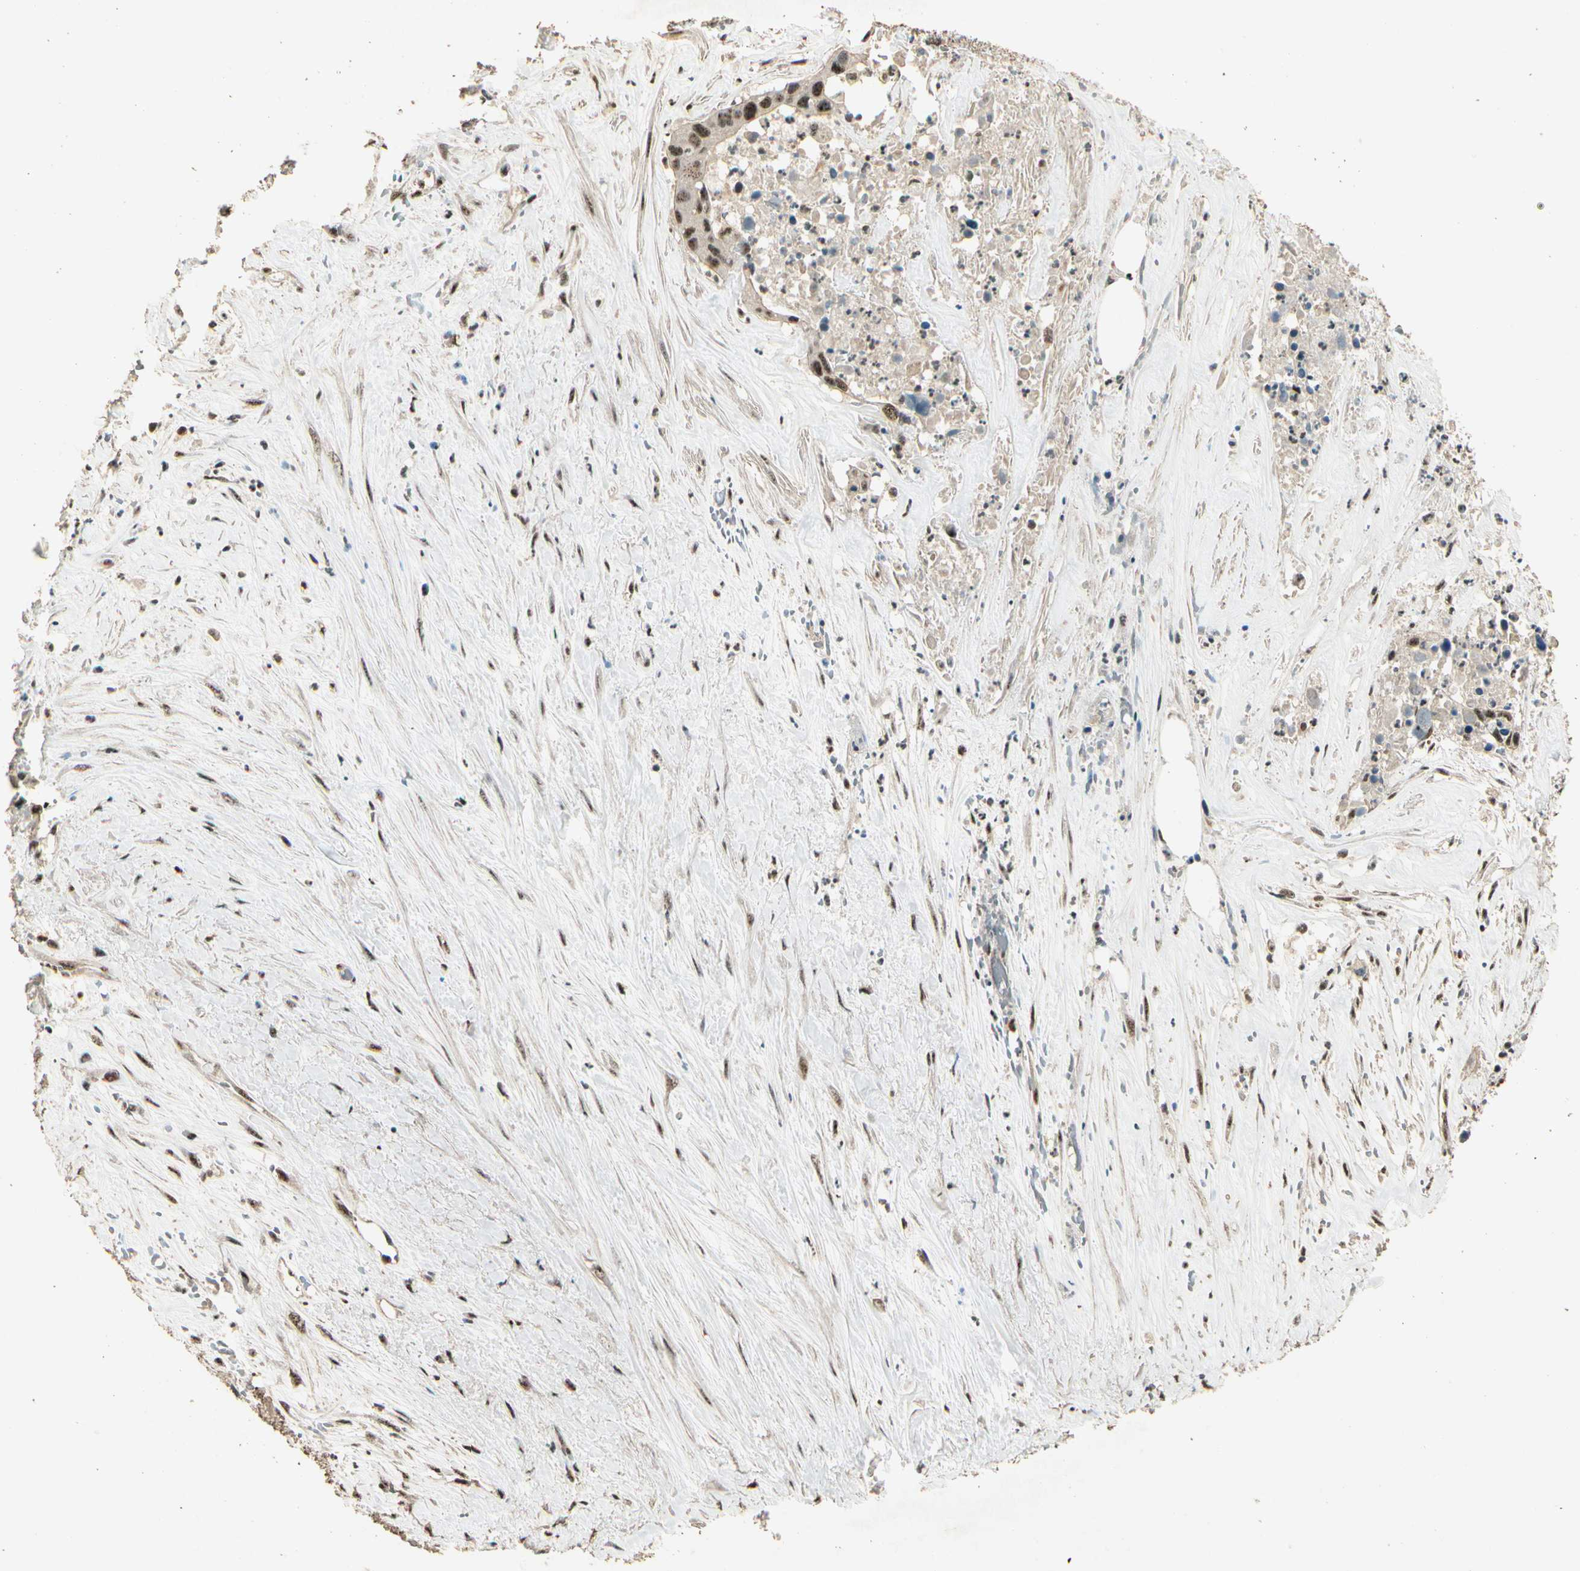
{"staining": {"intensity": "moderate", "quantity": ">75%", "location": "nuclear"}, "tissue": "liver cancer", "cell_type": "Tumor cells", "image_type": "cancer", "snomed": [{"axis": "morphology", "description": "Cholangiocarcinoma"}, {"axis": "topography", "description": "Liver"}], "caption": "Protein expression analysis of human liver cholangiocarcinoma reveals moderate nuclear expression in approximately >75% of tumor cells. Nuclei are stained in blue.", "gene": "RBM25", "patient": {"sex": "female", "age": 65}}